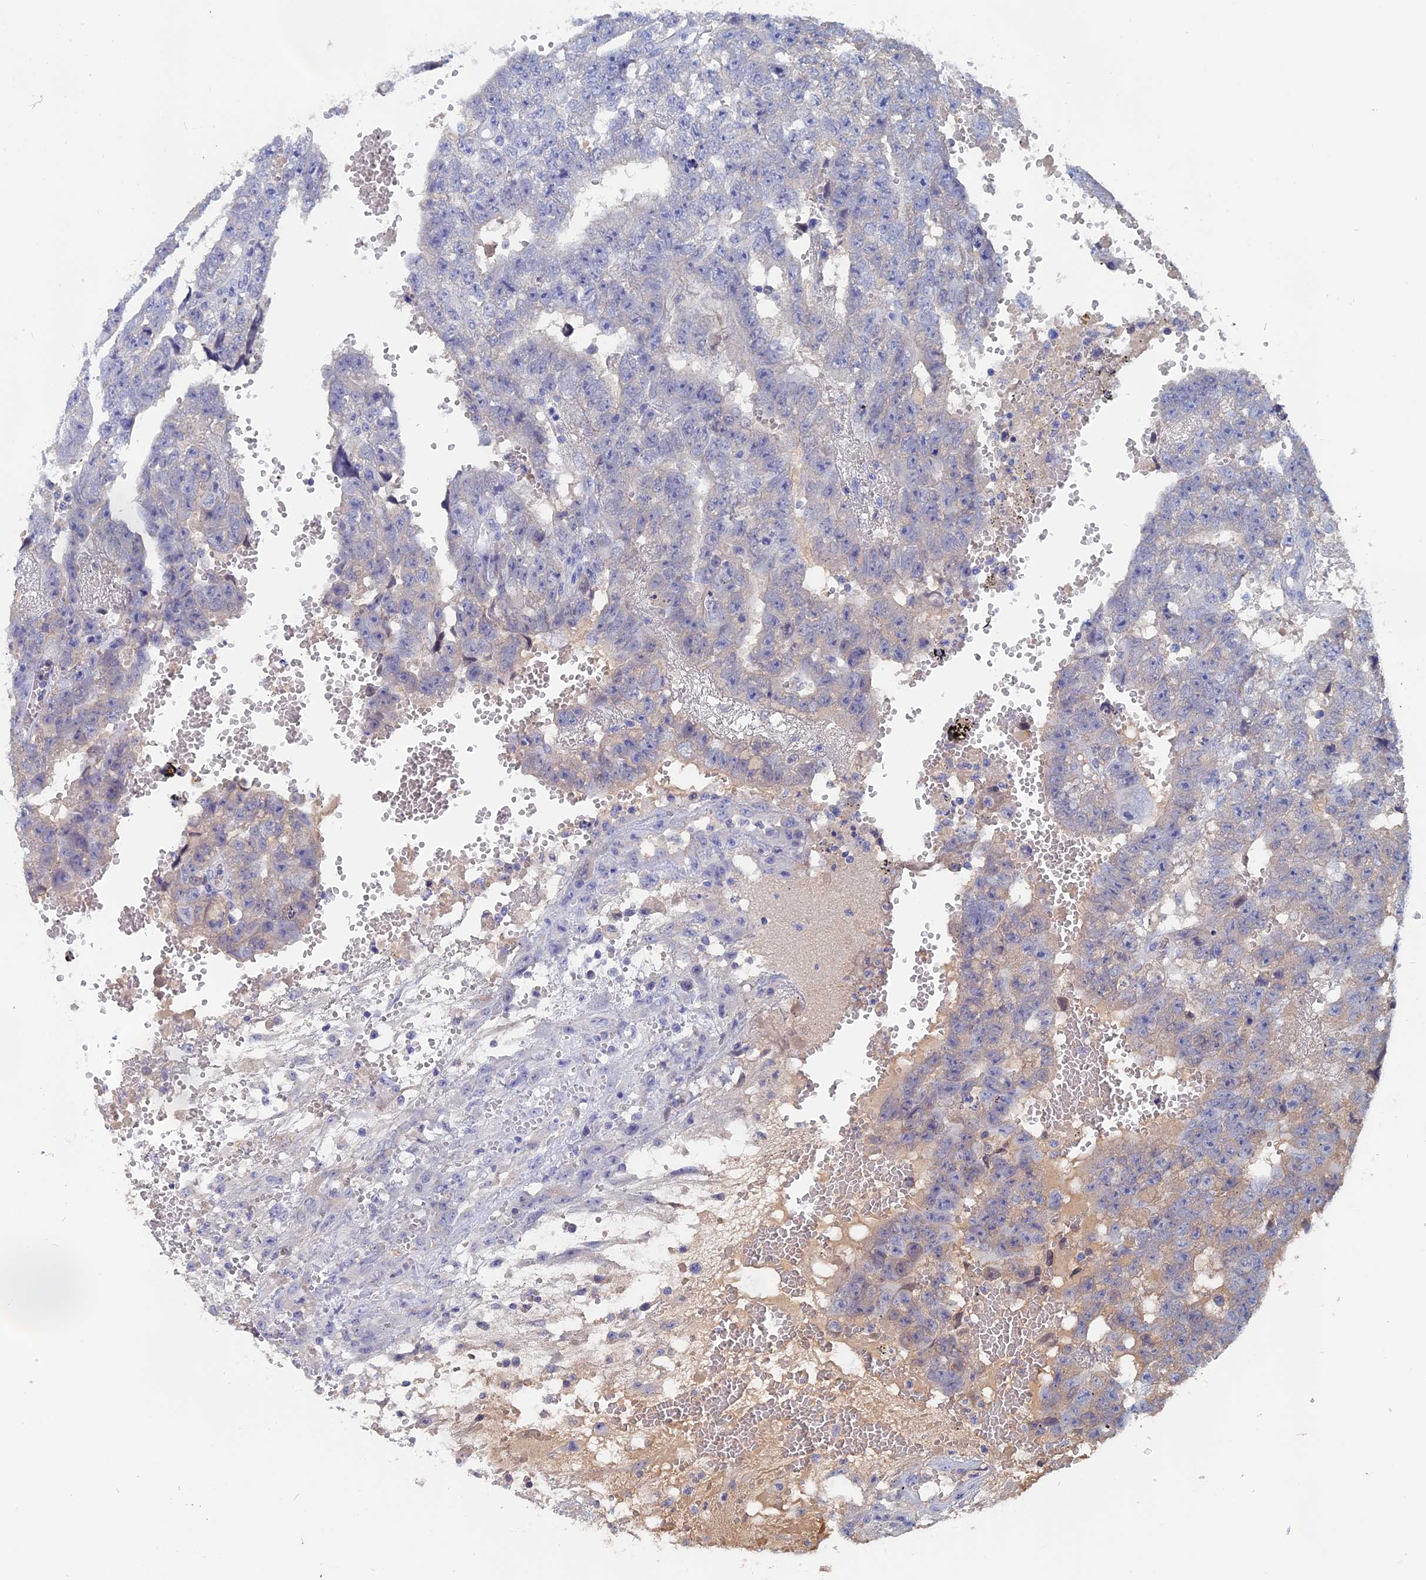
{"staining": {"intensity": "negative", "quantity": "none", "location": "none"}, "tissue": "testis cancer", "cell_type": "Tumor cells", "image_type": "cancer", "snomed": [{"axis": "morphology", "description": "Carcinoma, Embryonal, NOS"}, {"axis": "topography", "description": "Testis"}], "caption": "This is a micrograph of IHC staining of testis cancer, which shows no expression in tumor cells.", "gene": "SLC33A1", "patient": {"sex": "male", "age": 25}}